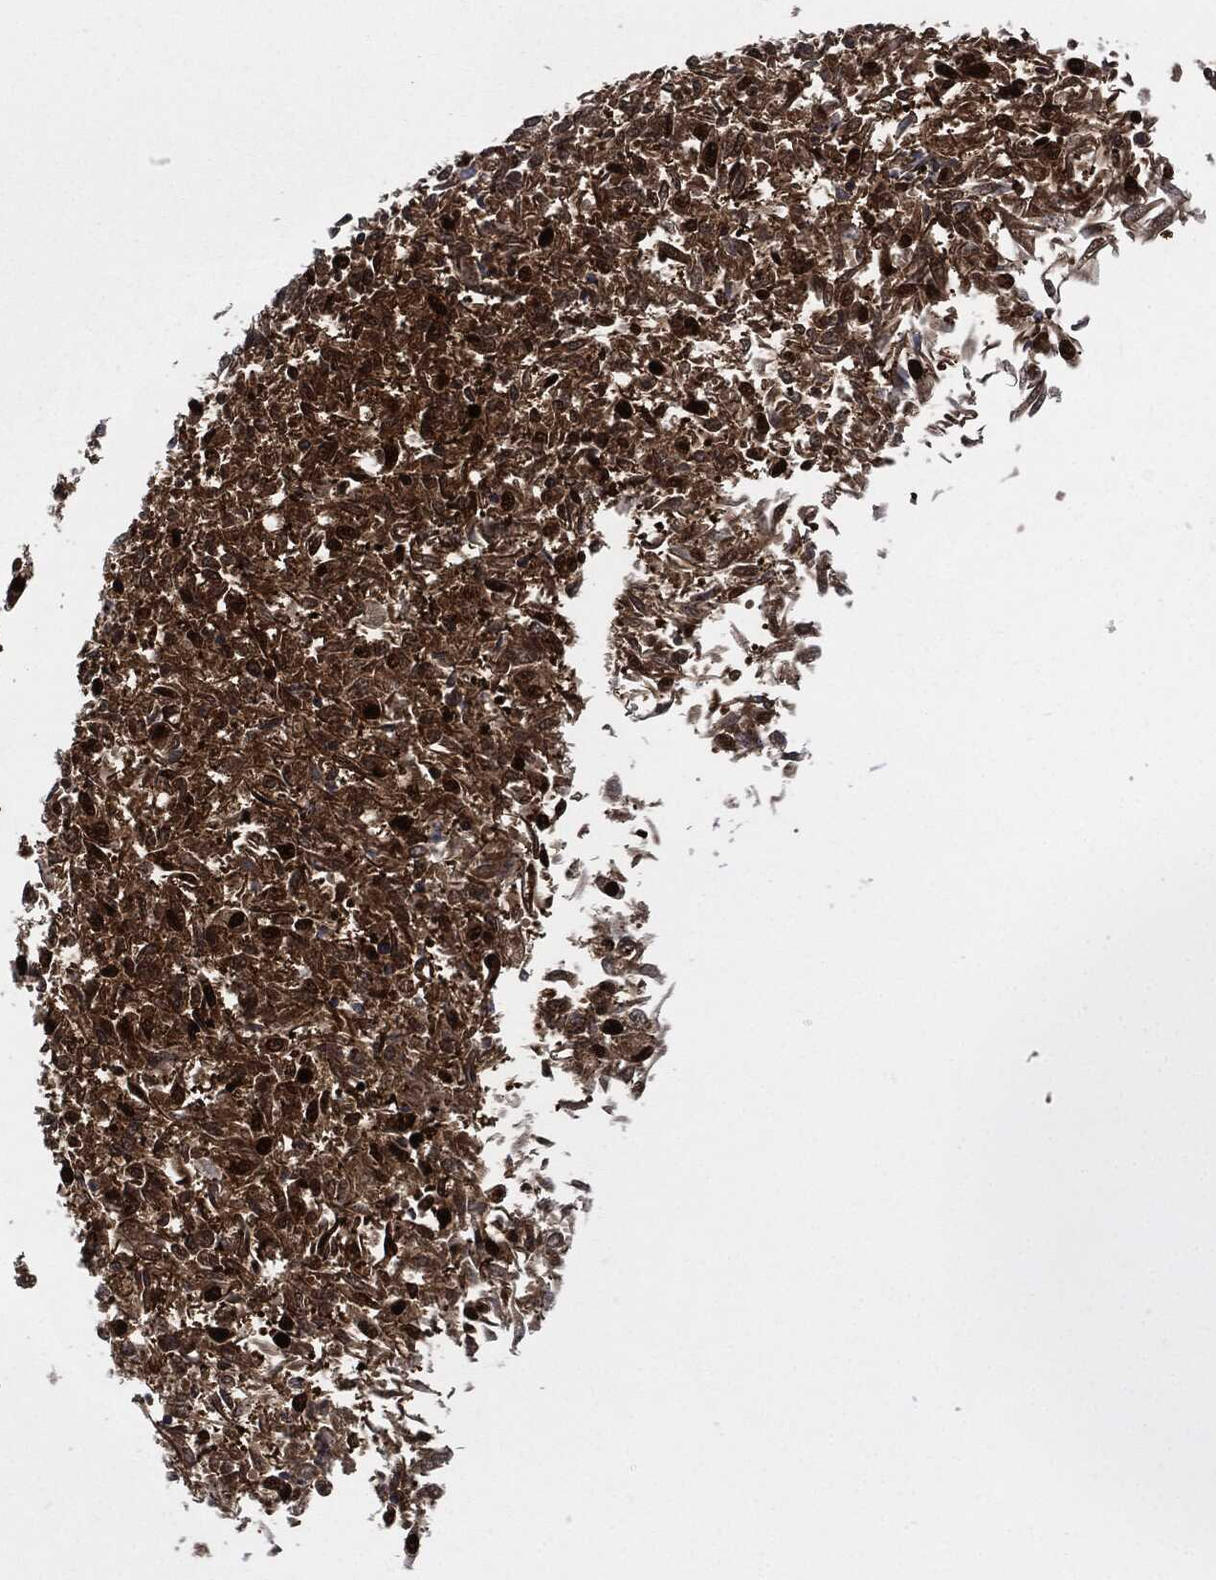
{"staining": {"intensity": "strong", "quantity": ">75%", "location": "cytoplasmic/membranous,nuclear"}, "tissue": "endometrial cancer", "cell_type": "Tumor cells", "image_type": "cancer", "snomed": [{"axis": "morphology", "description": "Adenocarcinoma, NOS"}, {"axis": "topography", "description": "Endometrium"}], "caption": "A high-resolution photomicrograph shows immunohistochemistry staining of endometrial cancer (adenocarcinoma), which demonstrates strong cytoplasmic/membranous and nuclear positivity in approximately >75% of tumor cells.", "gene": "DCTN1", "patient": {"sex": "female", "age": 58}}